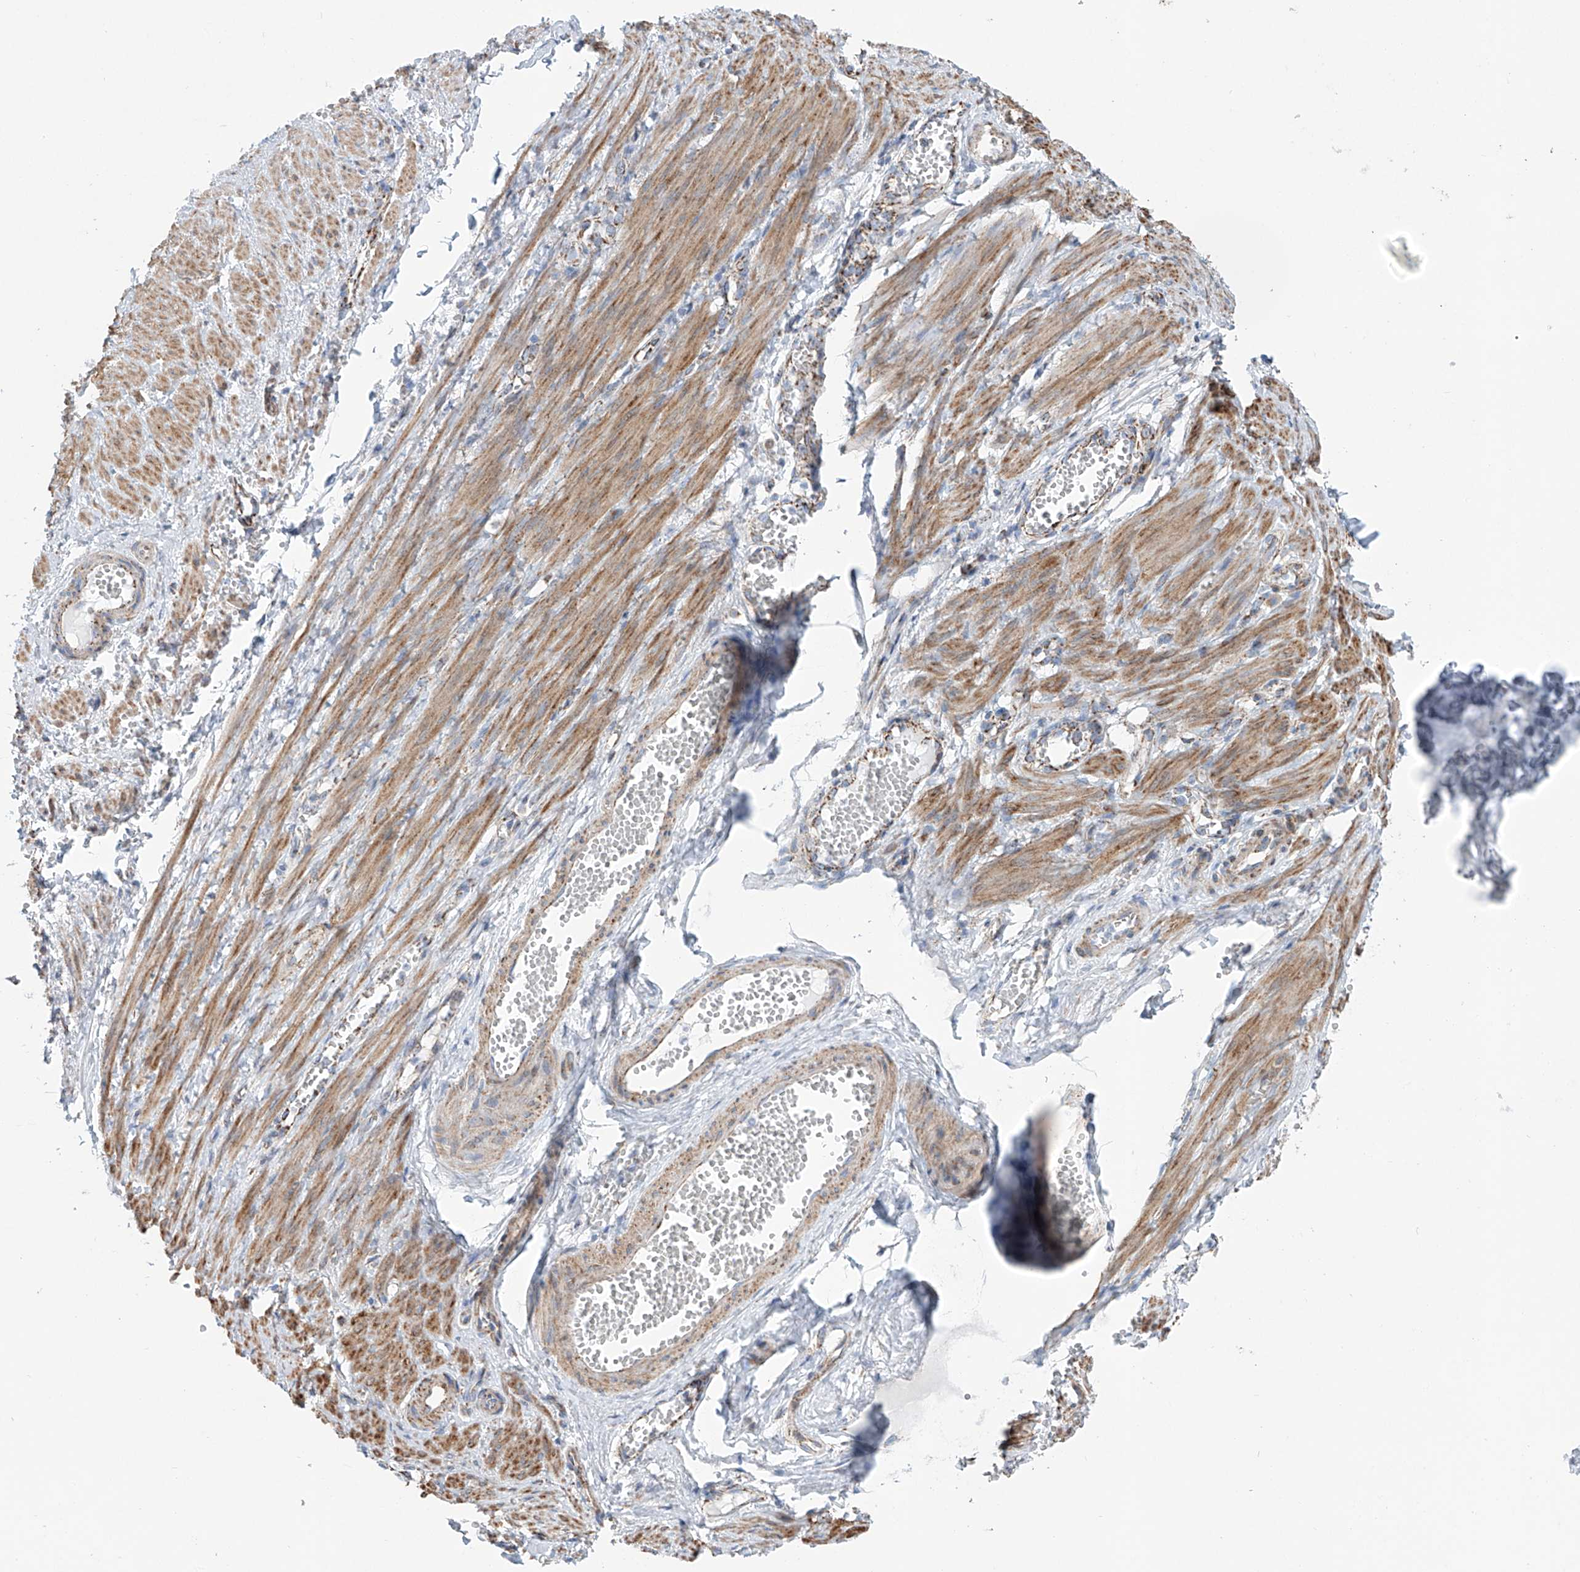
{"staining": {"intensity": "moderate", "quantity": ">75%", "location": "cytoplasmic/membranous"}, "tissue": "adipose tissue", "cell_type": "Adipocytes", "image_type": "normal", "snomed": [{"axis": "morphology", "description": "Normal tissue, NOS"}, {"axis": "topography", "description": "Smooth muscle"}, {"axis": "topography", "description": "Peripheral nerve tissue"}], "caption": "Immunohistochemical staining of unremarkable human adipose tissue shows moderate cytoplasmic/membranous protein expression in approximately >75% of adipocytes.", "gene": "ALDH6A1", "patient": {"sex": "female", "age": 39}}